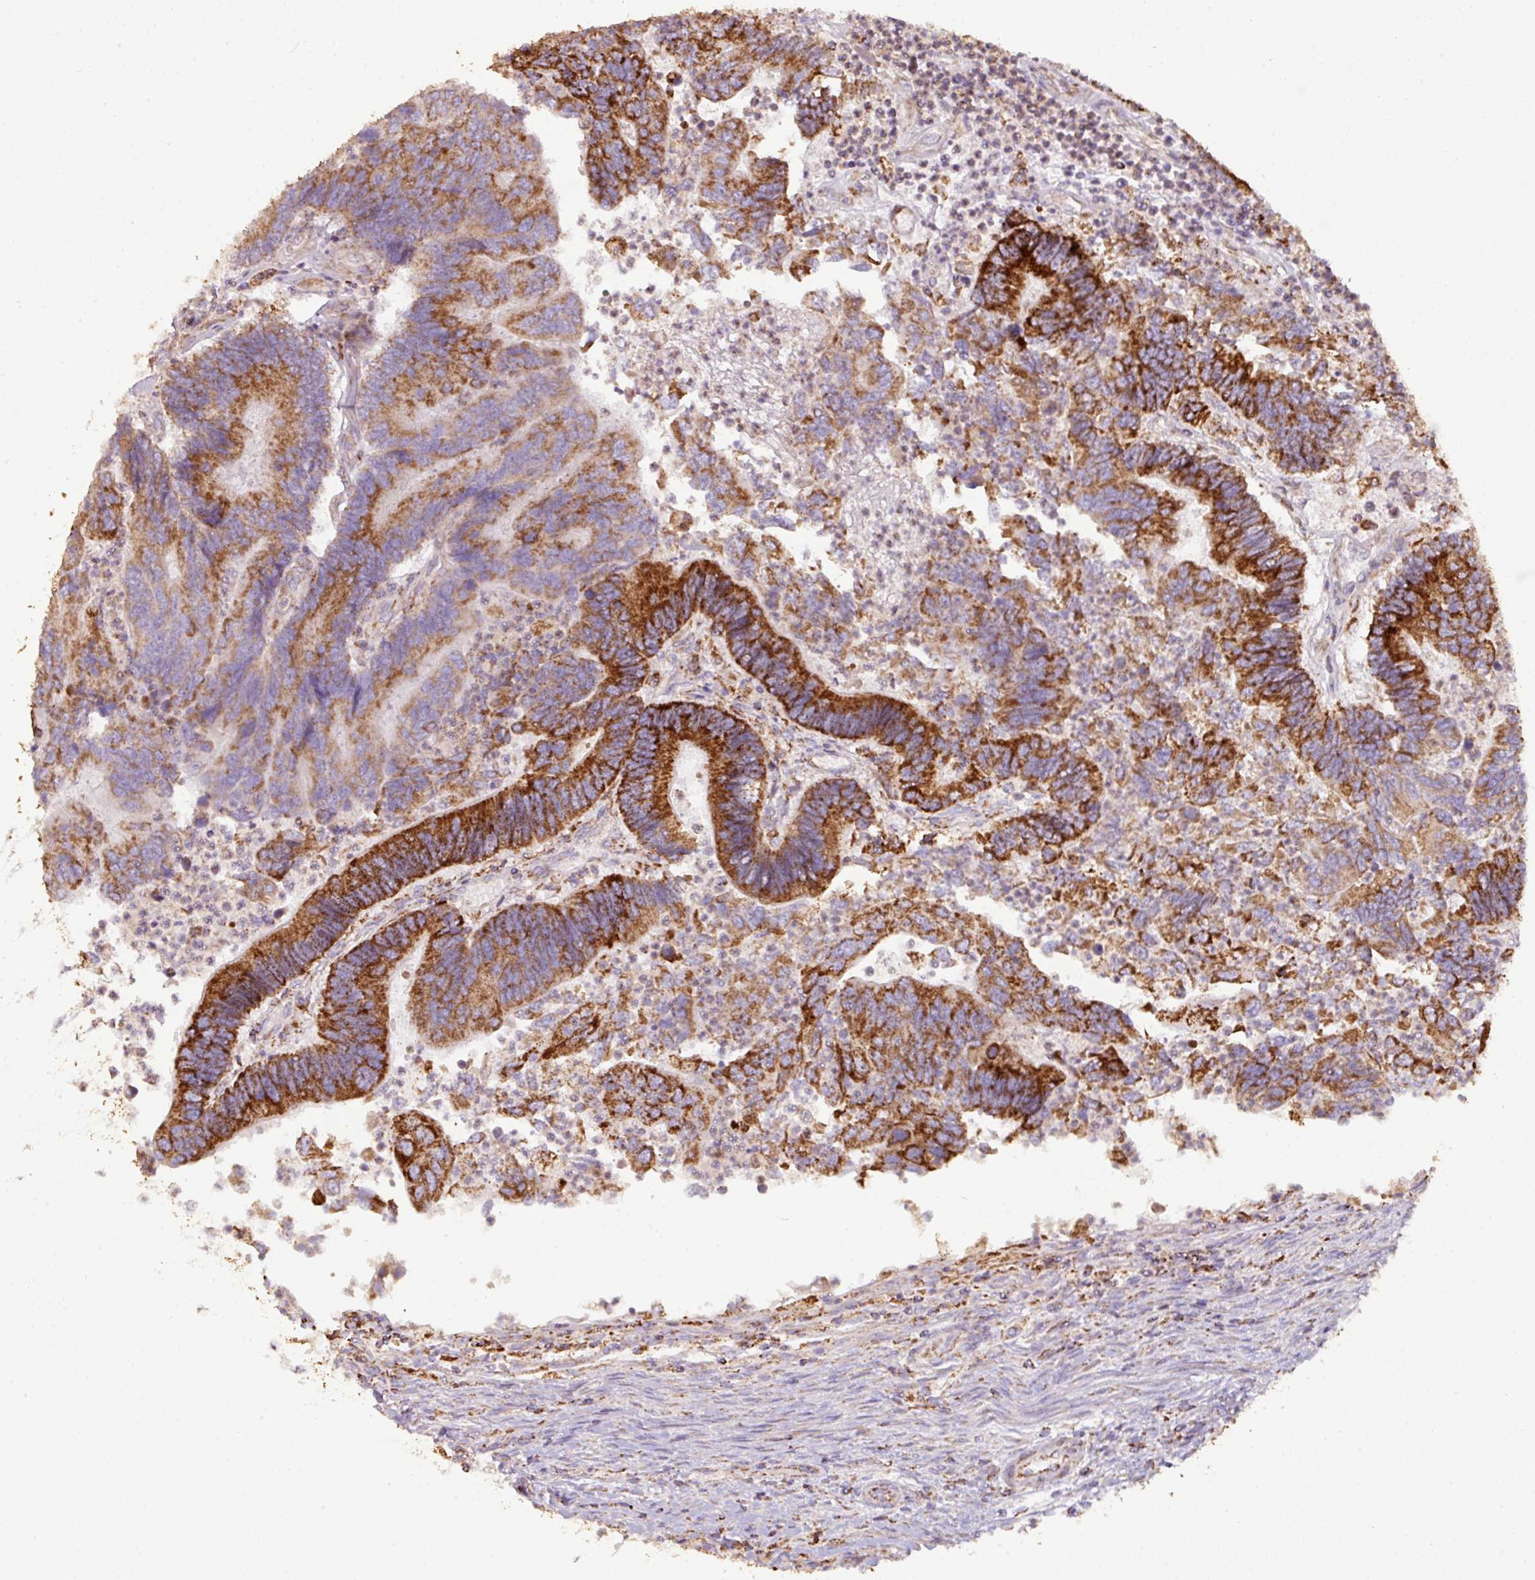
{"staining": {"intensity": "strong", "quantity": ">75%", "location": "cytoplasmic/membranous"}, "tissue": "colorectal cancer", "cell_type": "Tumor cells", "image_type": "cancer", "snomed": [{"axis": "morphology", "description": "Adenocarcinoma, NOS"}, {"axis": "topography", "description": "Colon"}], "caption": "The image displays a brown stain indicating the presence of a protein in the cytoplasmic/membranous of tumor cells in adenocarcinoma (colorectal). The staining was performed using DAB (3,3'-diaminobenzidine), with brown indicating positive protein expression. Nuclei are stained blue with hematoxylin.", "gene": "SQOR", "patient": {"sex": "female", "age": 67}}